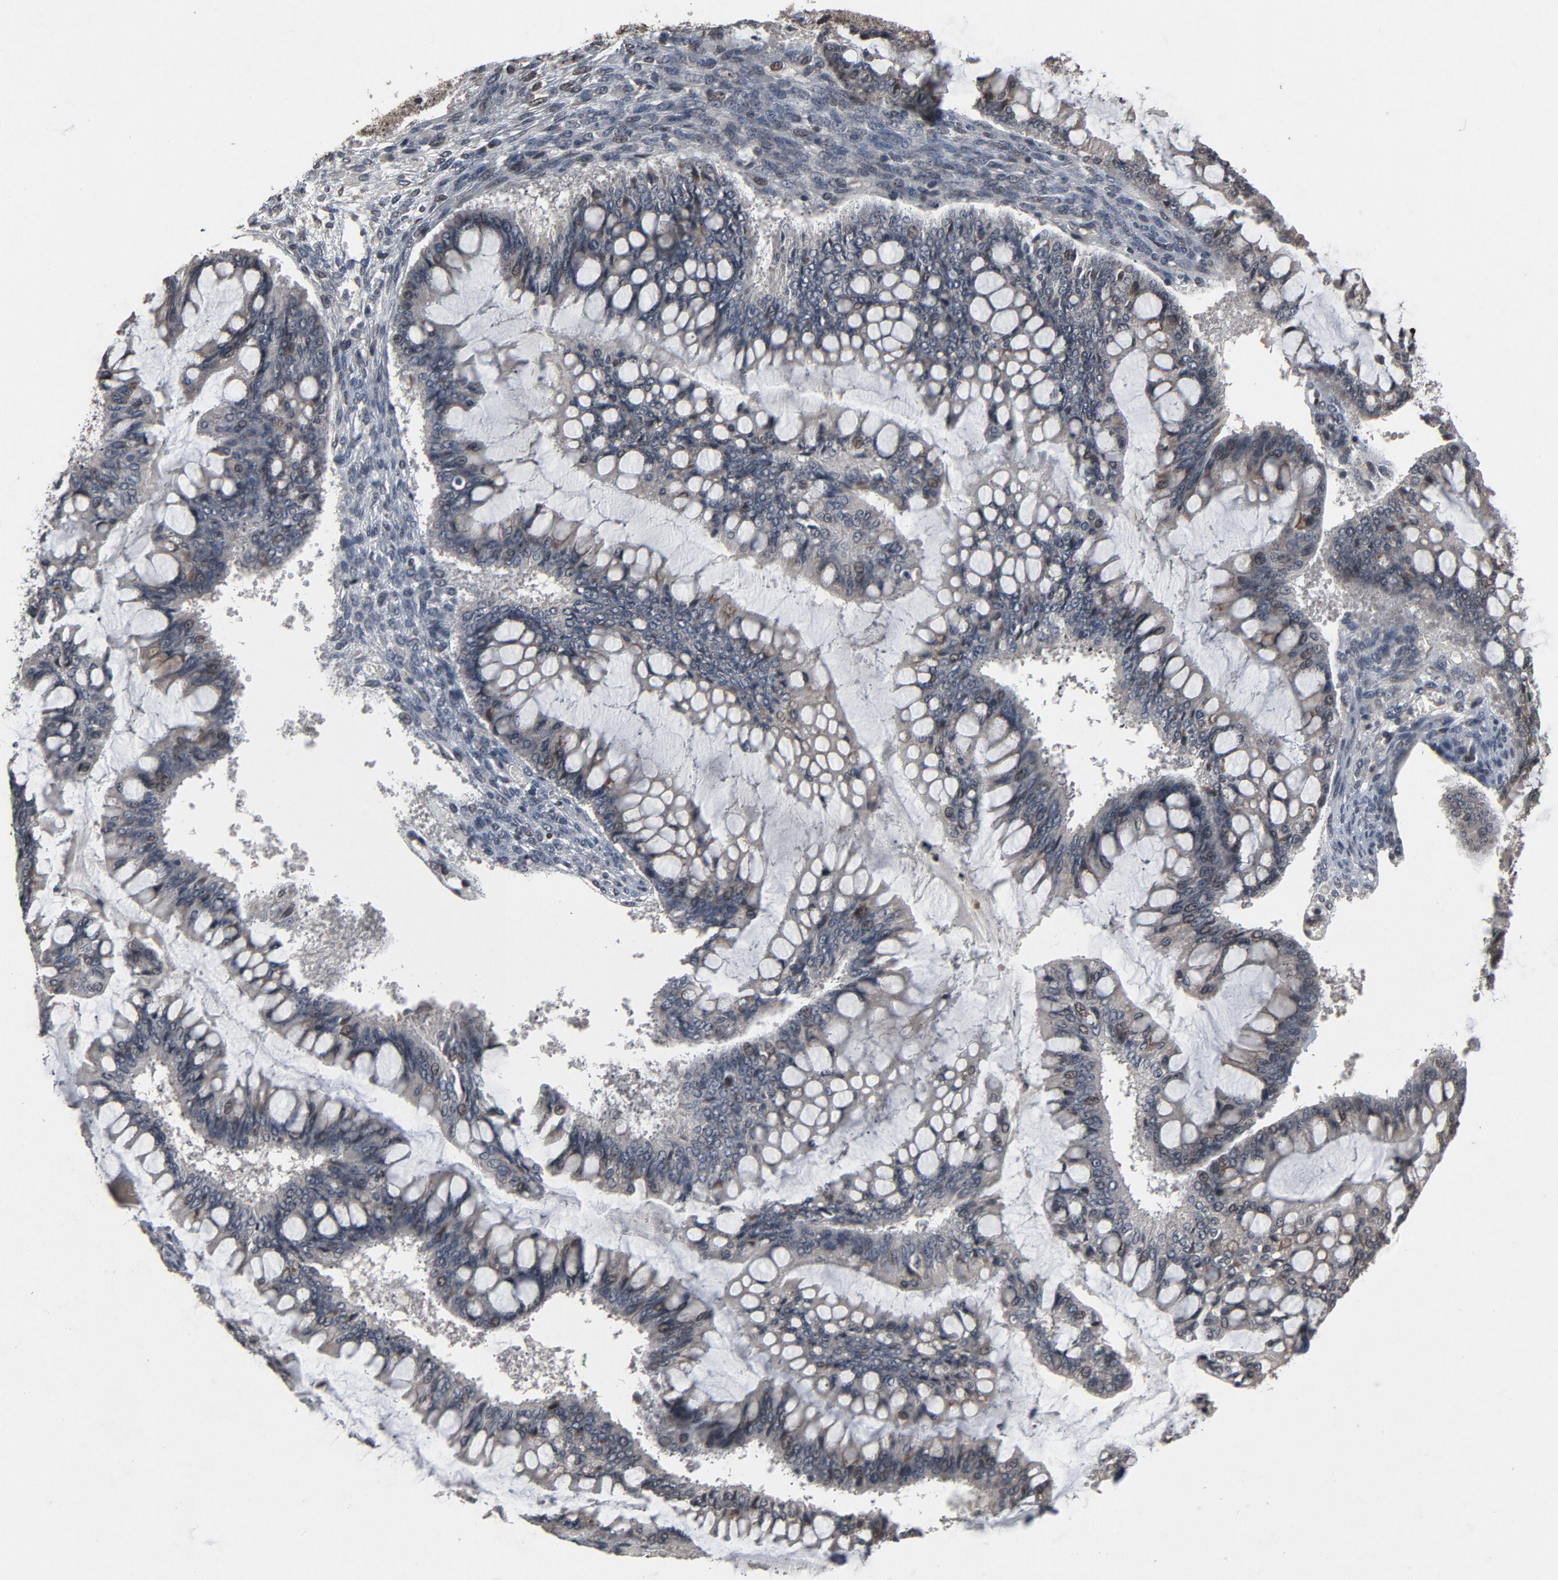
{"staining": {"intensity": "moderate", "quantity": "<25%", "location": "cytoplasmic/membranous,nuclear"}, "tissue": "ovarian cancer", "cell_type": "Tumor cells", "image_type": "cancer", "snomed": [{"axis": "morphology", "description": "Cystadenocarcinoma, mucinous, NOS"}, {"axis": "topography", "description": "Ovary"}], "caption": "IHC histopathology image of neoplastic tissue: human ovarian cancer (mucinous cystadenocarcinoma) stained using immunohistochemistry (IHC) exhibits low levels of moderate protein expression localized specifically in the cytoplasmic/membranous and nuclear of tumor cells, appearing as a cytoplasmic/membranous and nuclear brown color.", "gene": "POM121", "patient": {"sex": "female", "age": 73}}